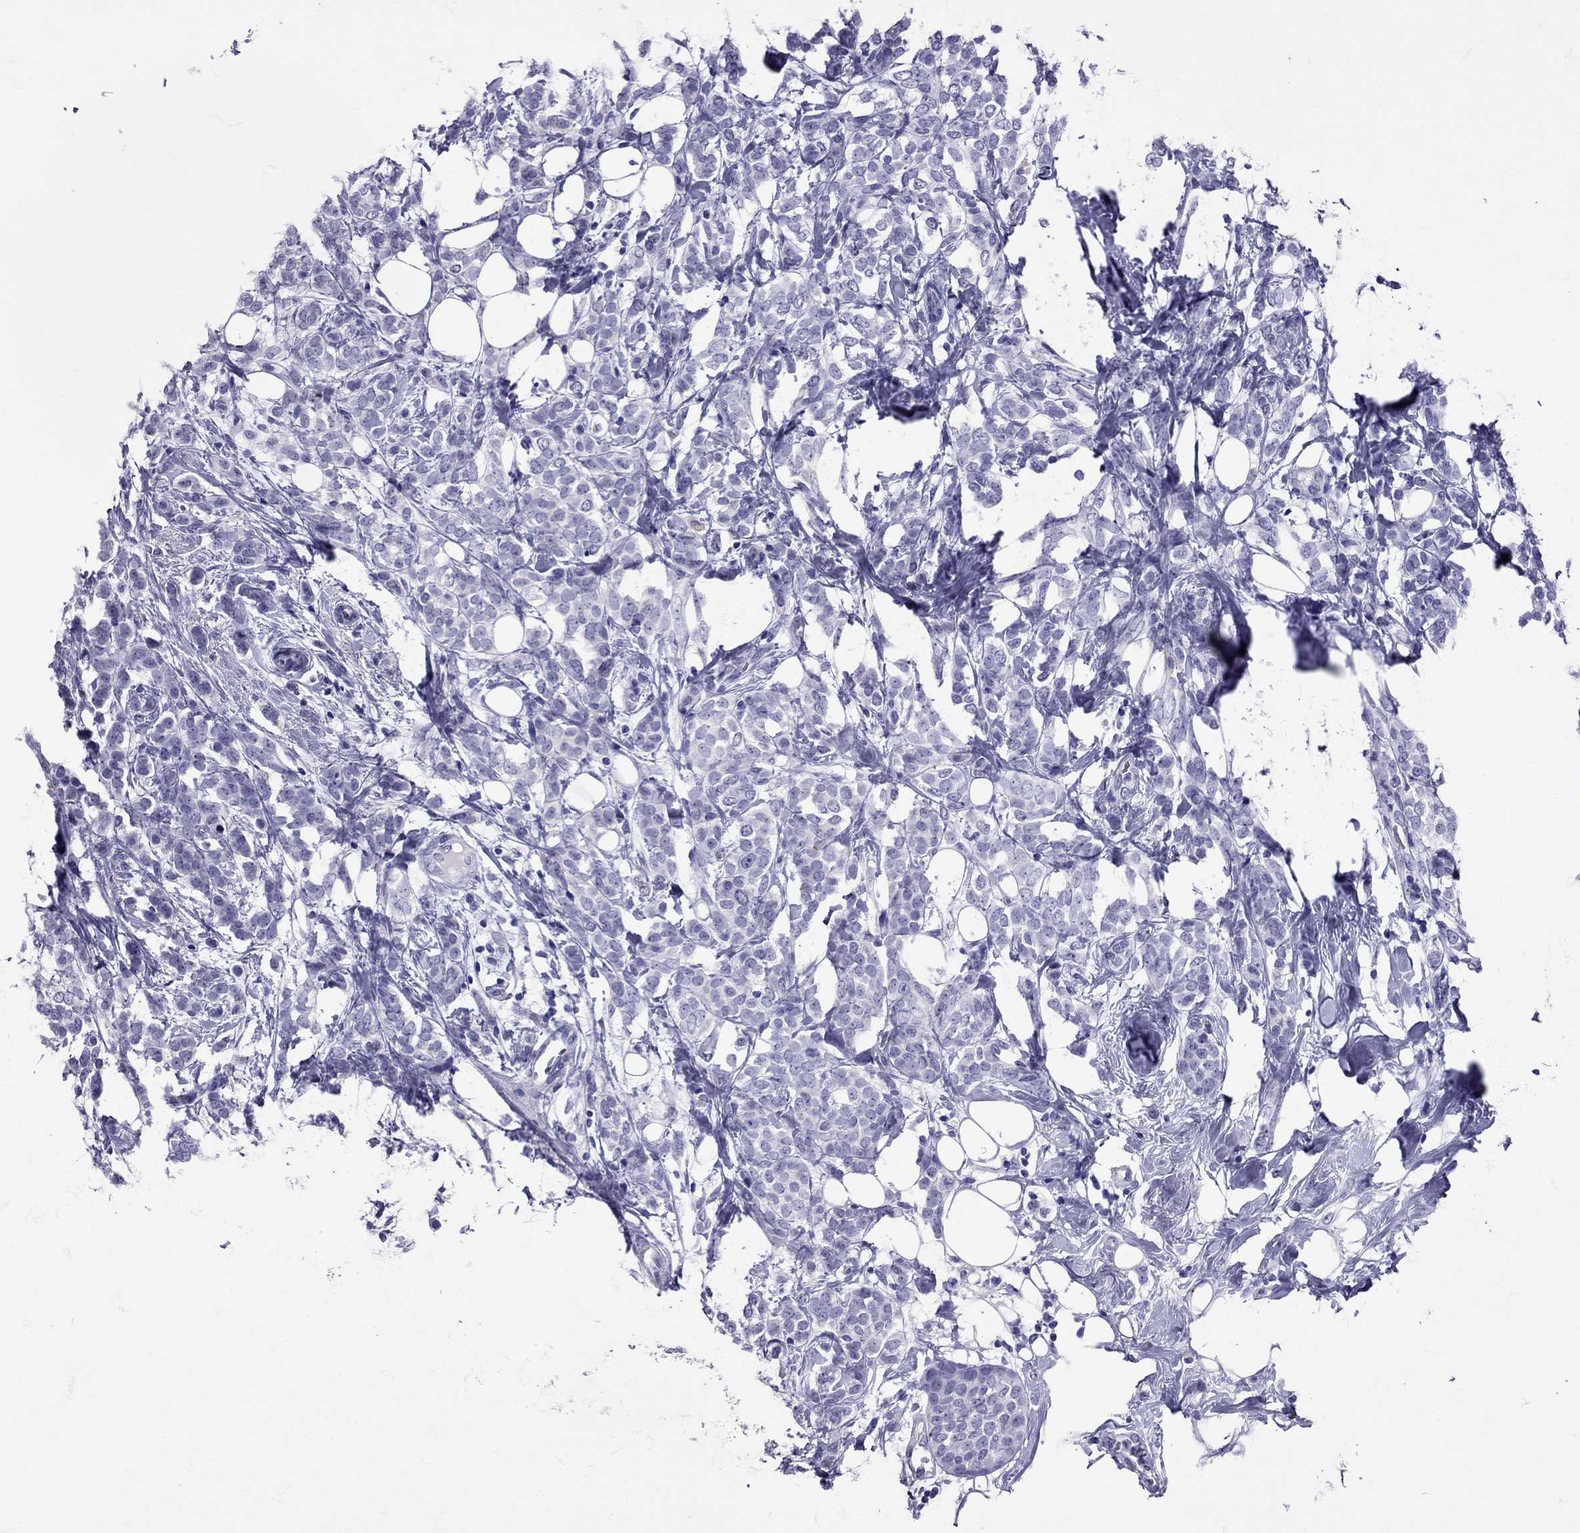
{"staining": {"intensity": "negative", "quantity": "none", "location": "none"}, "tissue": "breast cancer", "cell_type": "Tumor cells", "image_type": "cancer", "snomed": [{"axis": "morphology", "description": "Lobular carcinoma"}, {"axis": "topography", "description": "Breast"}], "caption": "Human lobular carcinoma (breast) stained for a protein using immunohistochemistry (IHC) shows no positivity in tumor cells.", "gene": "AVP", "patient": {"sex": "female", "age": 49}}